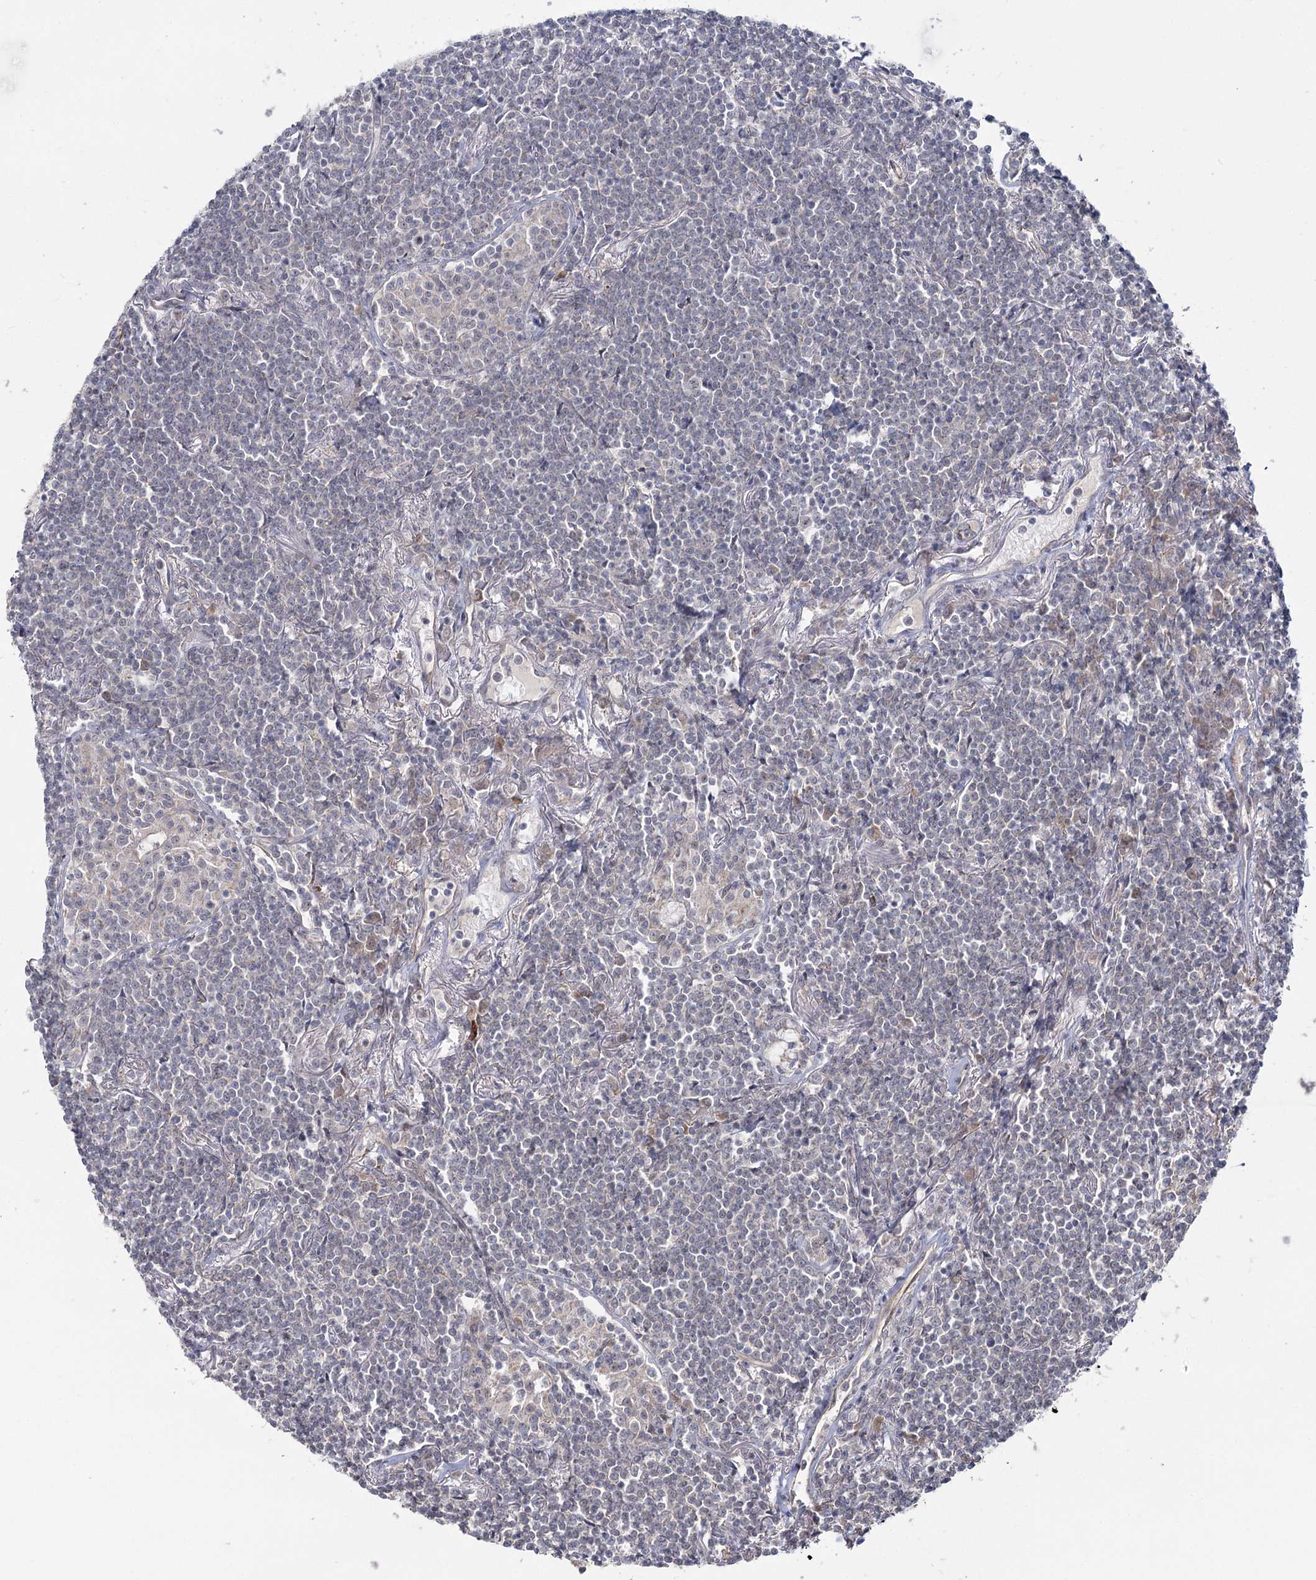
{"staining": {"intensity": "negative", "quantity": "none", "location": "none"}, "tissue": "lymphoma", "cell_type": "Tumor cells", "image_type": "cancer", "snomed": [{"axis": "morphology", "description": "Malignant lymphoma, non-Hodgkin's type, Low grade"}, {"axis": "topography", "description": "Lung"}], "caption": "Tumor cells show no significant protein expression in lymphoma.", "gene": "TBC1D9B", "patient": {"sex": "female", "age": 71}}